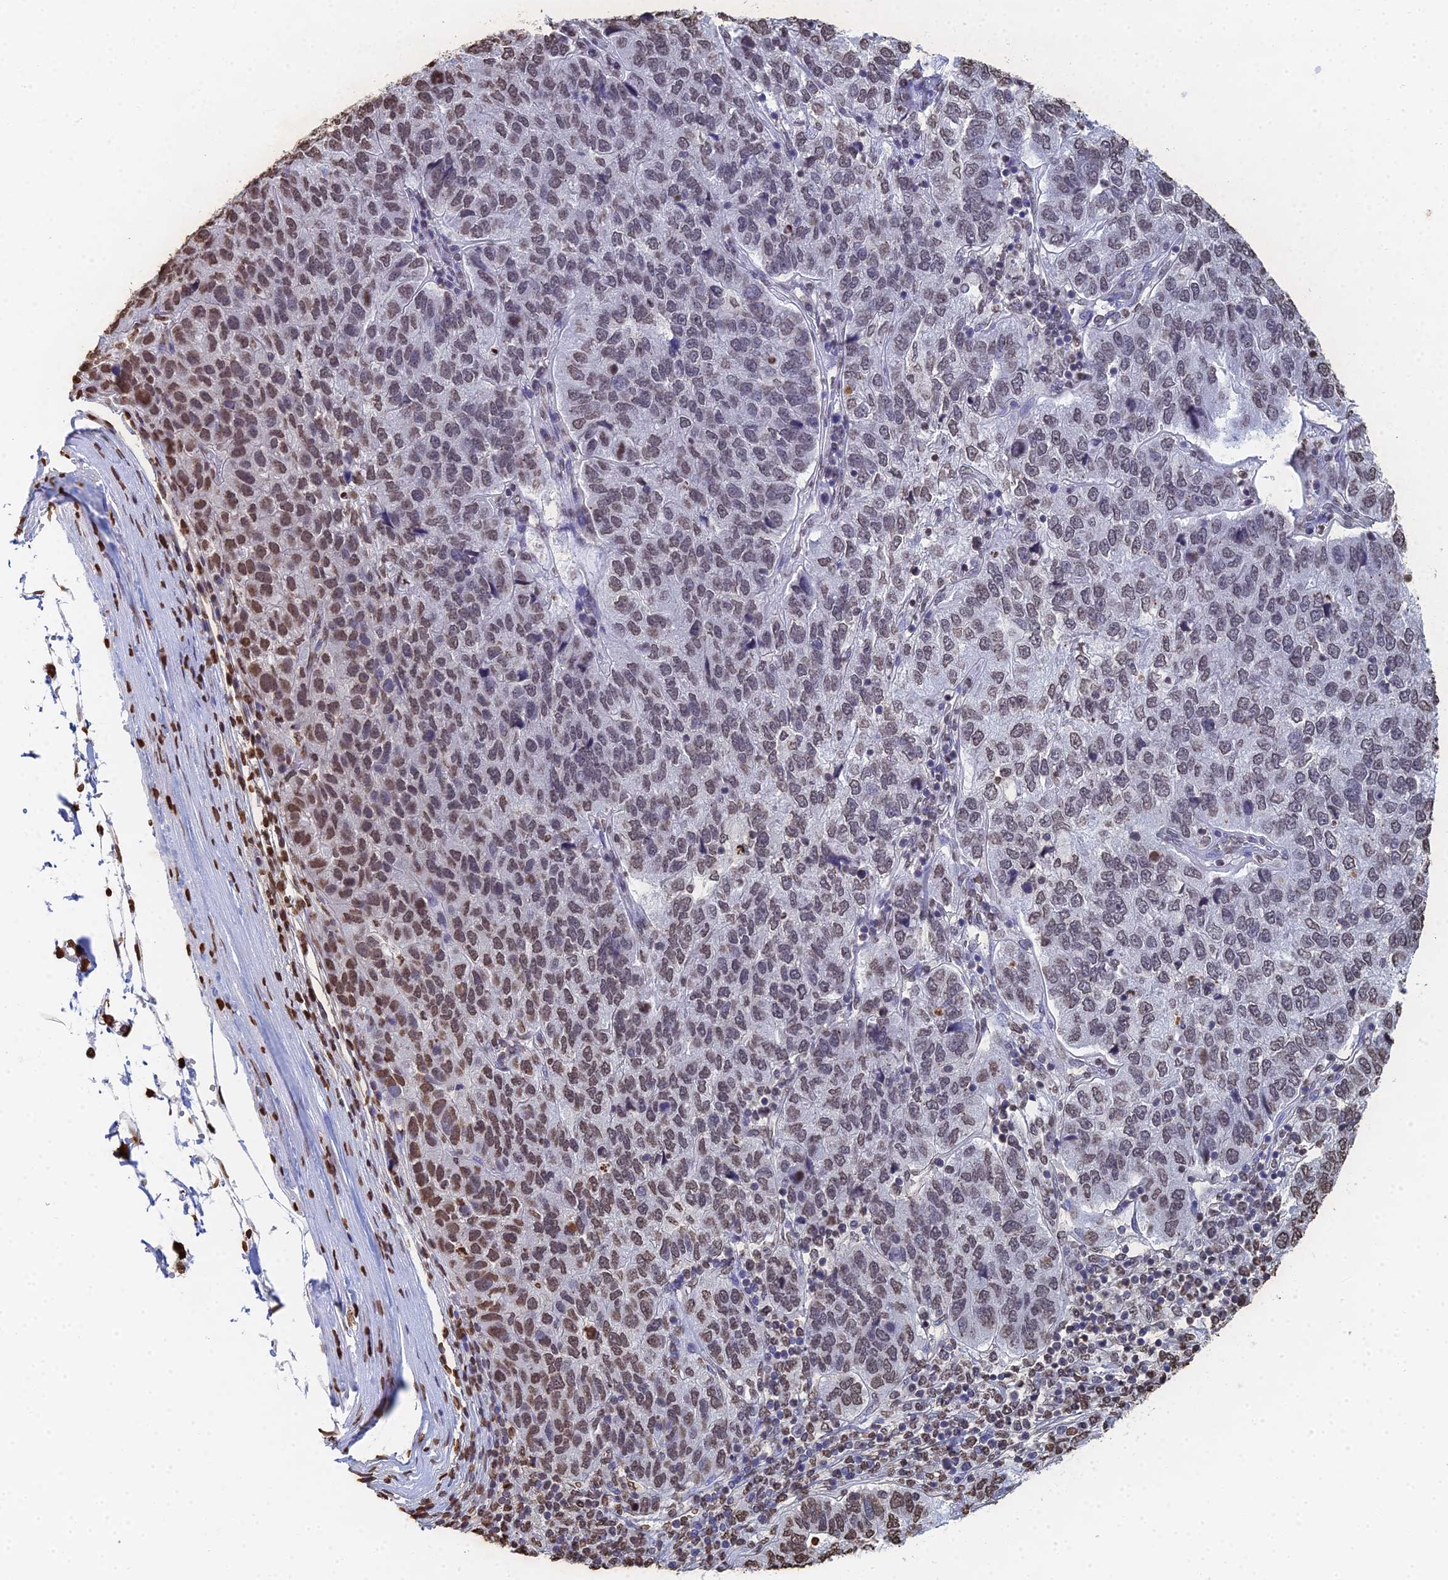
{"staining": {"intensity": "moderate", "quantity": "<25%", "location": "nuclear"}, "tissue": "pancreatic cancer", "cell_type": "Tumor cells", "image_type": "cancer", "snomed": [{"axis": "morphology", "description": "Adenocarcinoma, NOS"}, {"axis": "topography", "description": "Pancreas"}], "caption": "Immunohistochemistry (IHC) of human pancreatic cancer demonstrates low levels of moderate nuclear expression in about <25% of tumor cells.", "gene": "GBP3", "patient": {"sex": "female", "age": 61}}